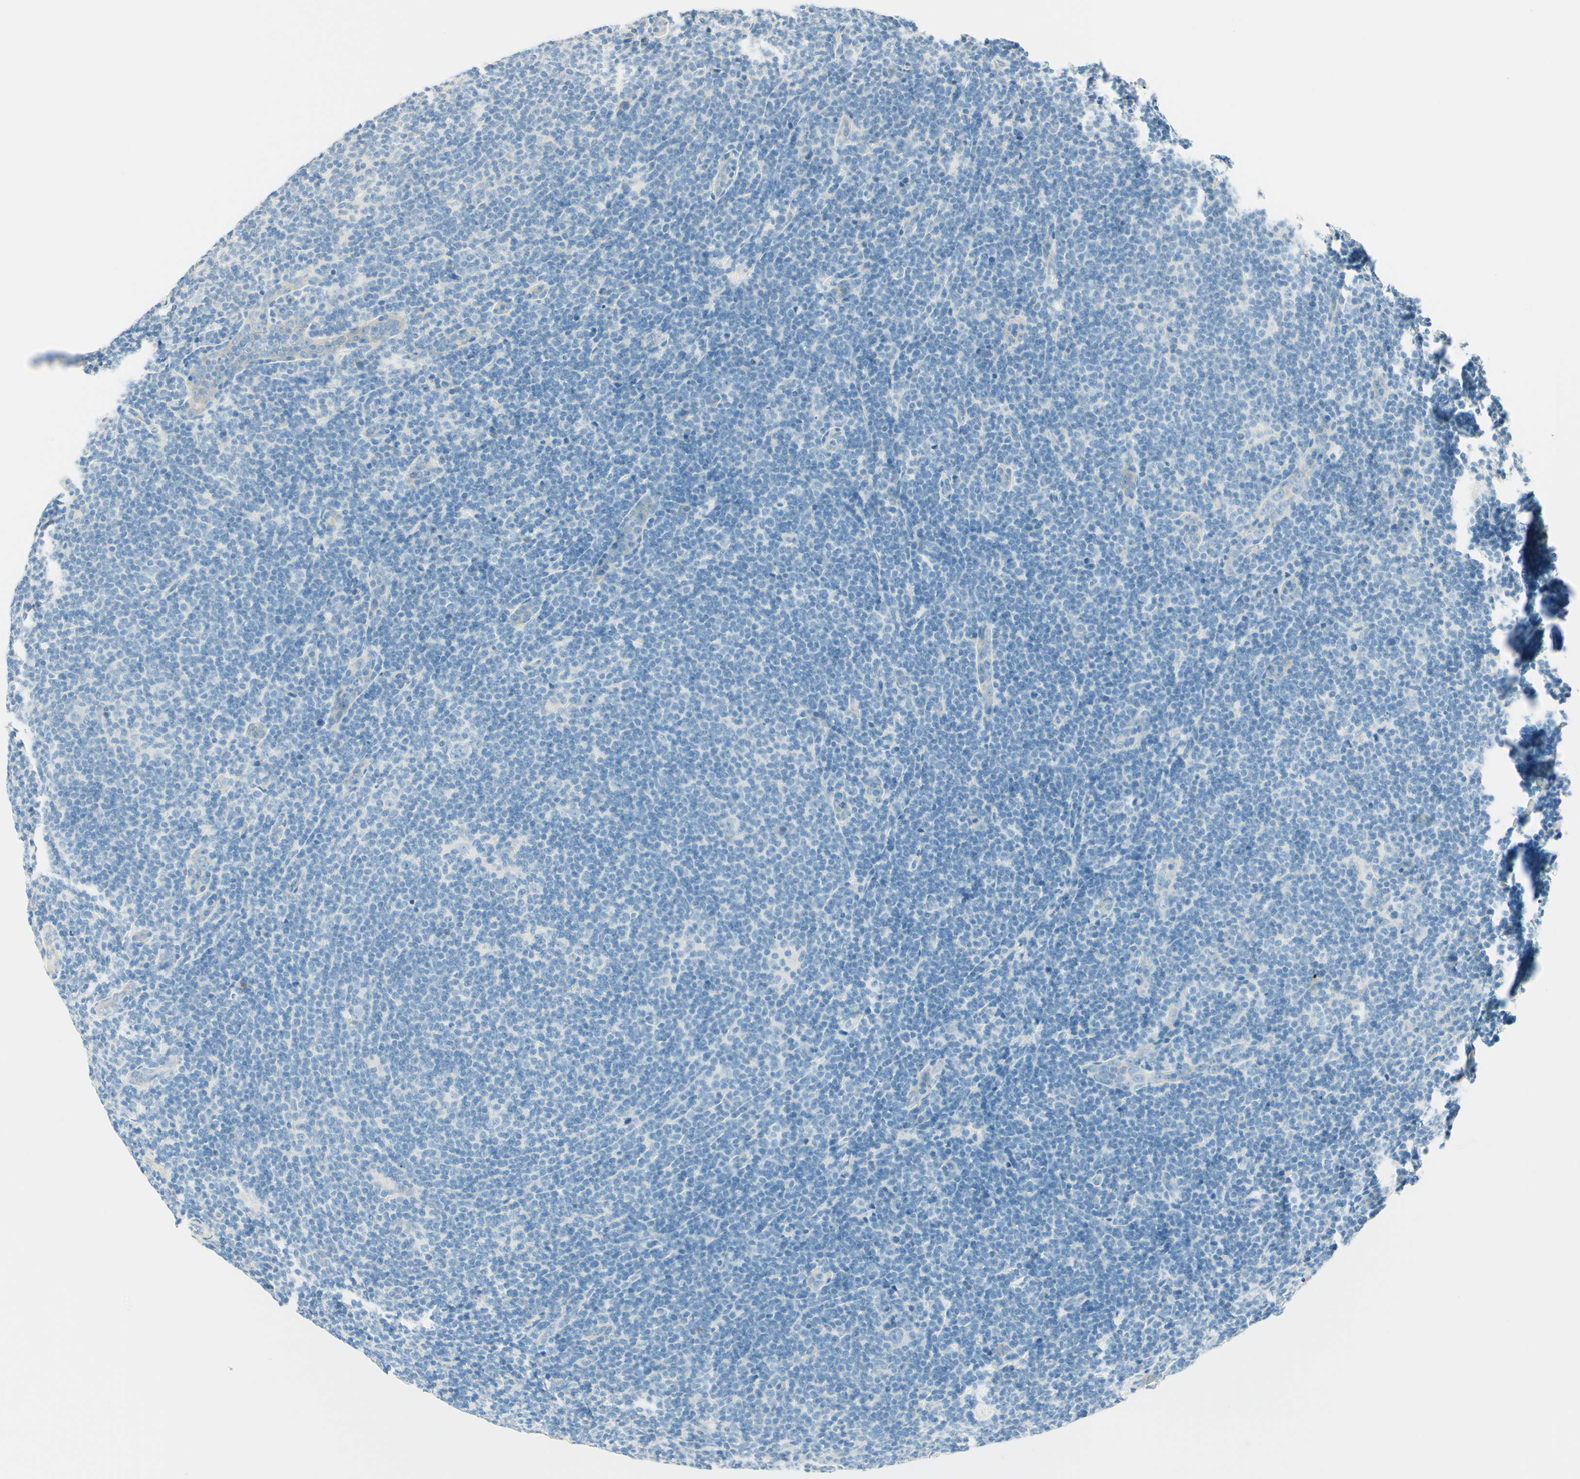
{"staining": {"intensity": "negative", "quantity": "none", "location": "none"}, "tissue": "lymphoma", "cell_type": "Tumor cells", "image_type": "cancer", "snomed": [{"axis": "morphology", "description": "Hodgkin's disease, NOS"}, {"axis": "topography", "description": "Lymph node"}], "caption": "High power microscopy image of an IHC image of lymphoma, revealing no significant staining in tumor cells. (Immunohistochemistry (ihc), brightfield microscopy, high magnification).", "gene": "NCBP2L", "patient": {"sex": "female", "age": 57}}